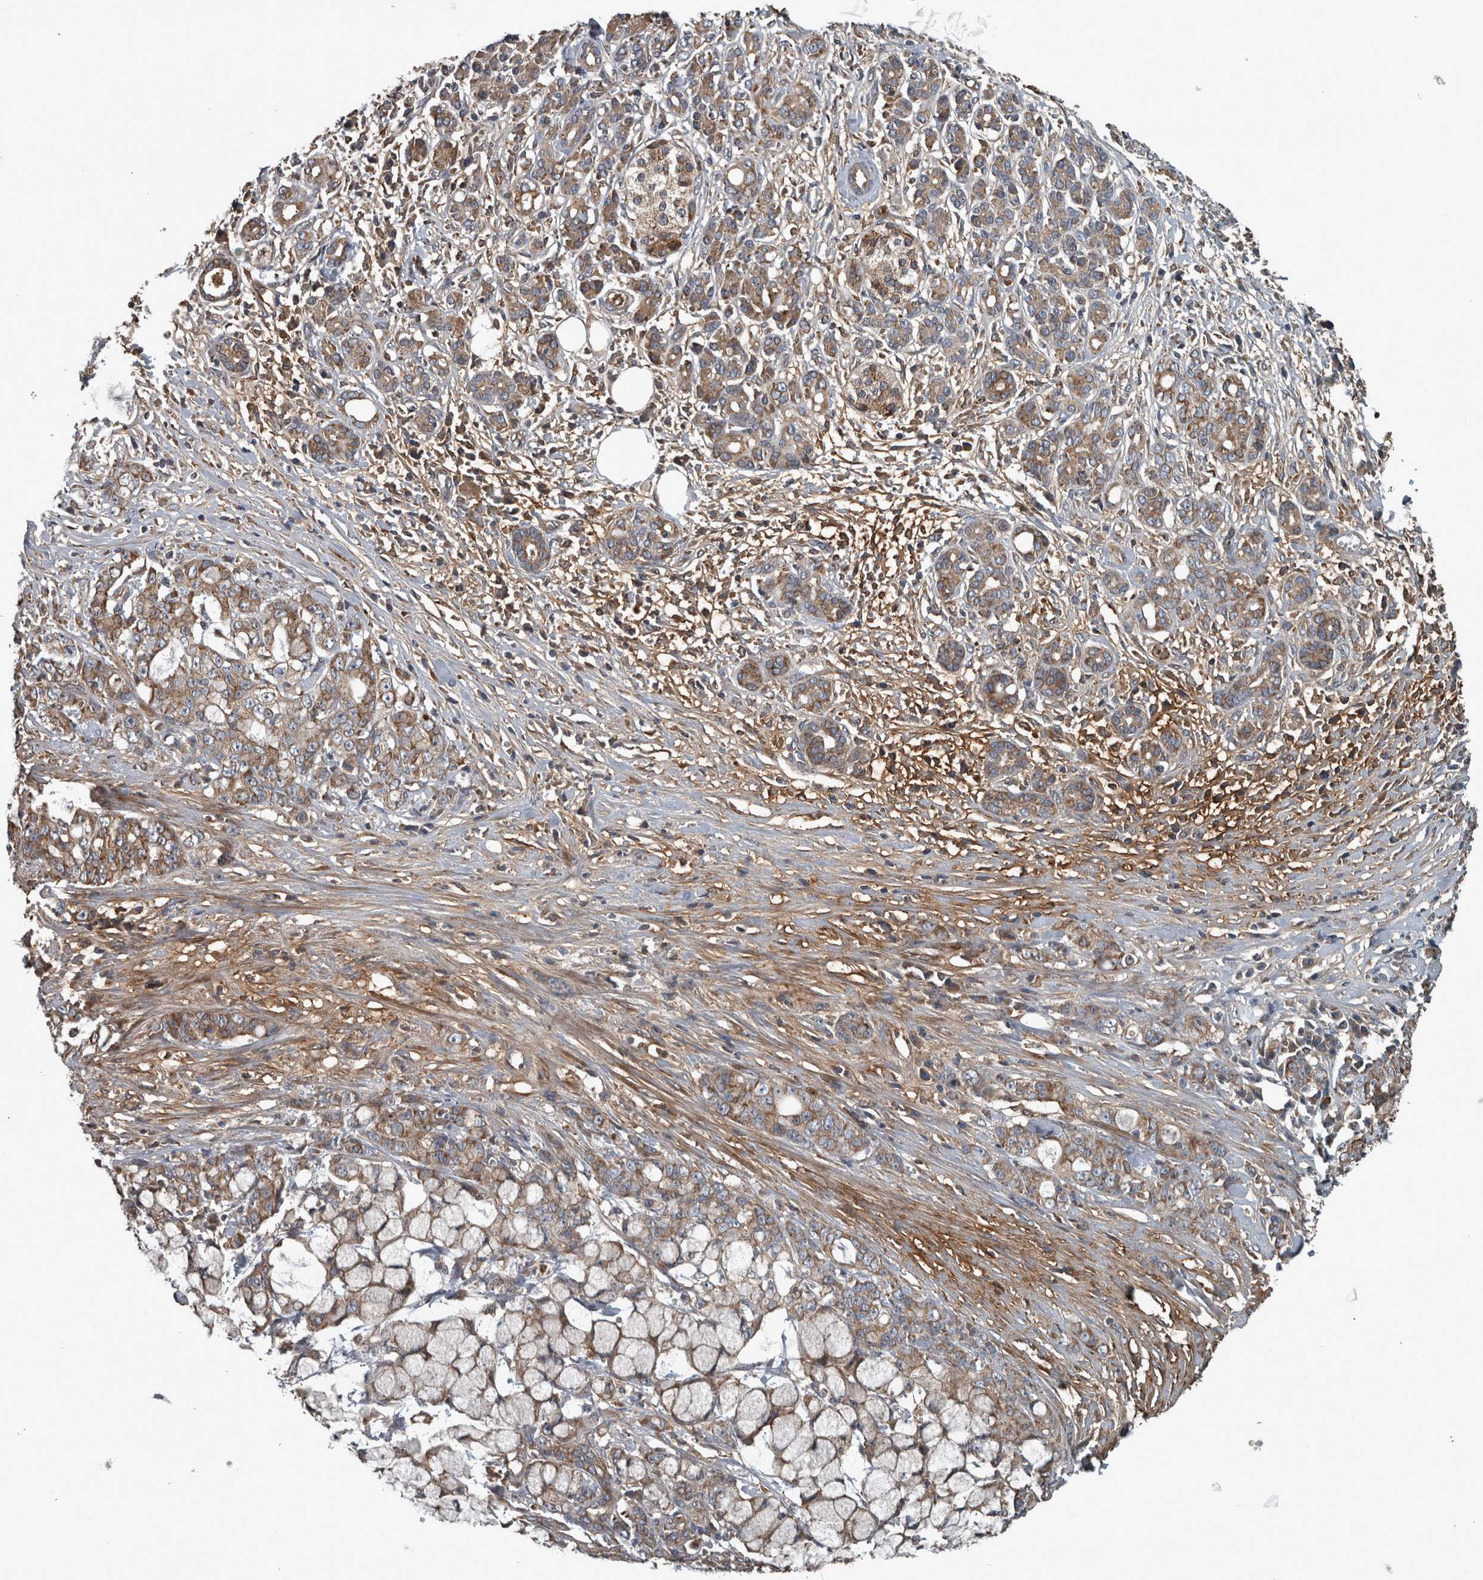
{"staining": {"intensity": "moderate", "quantity": ">75%", "location": "cytoplasmic/membranous"}, "tissue": "pancreatic cancer", "cell_type": "Tumor cells", "image_type": "cancer", "snomed": [{"axis": "morphology", "description": "Adenocarcinoma, NOS"}, {"axis": "topography", "description": "Pancreas"}], "caption": "Tumor cells display medium levels of moderate cytoplasmic/membranous expression in approximately >75% of cells in human pancreatic adenocarcinoma. (DAB IHC with brightfield microscopy, high magnification).", "gene": "EXOC8", "patient": {"sex": "female", "age": 73}}